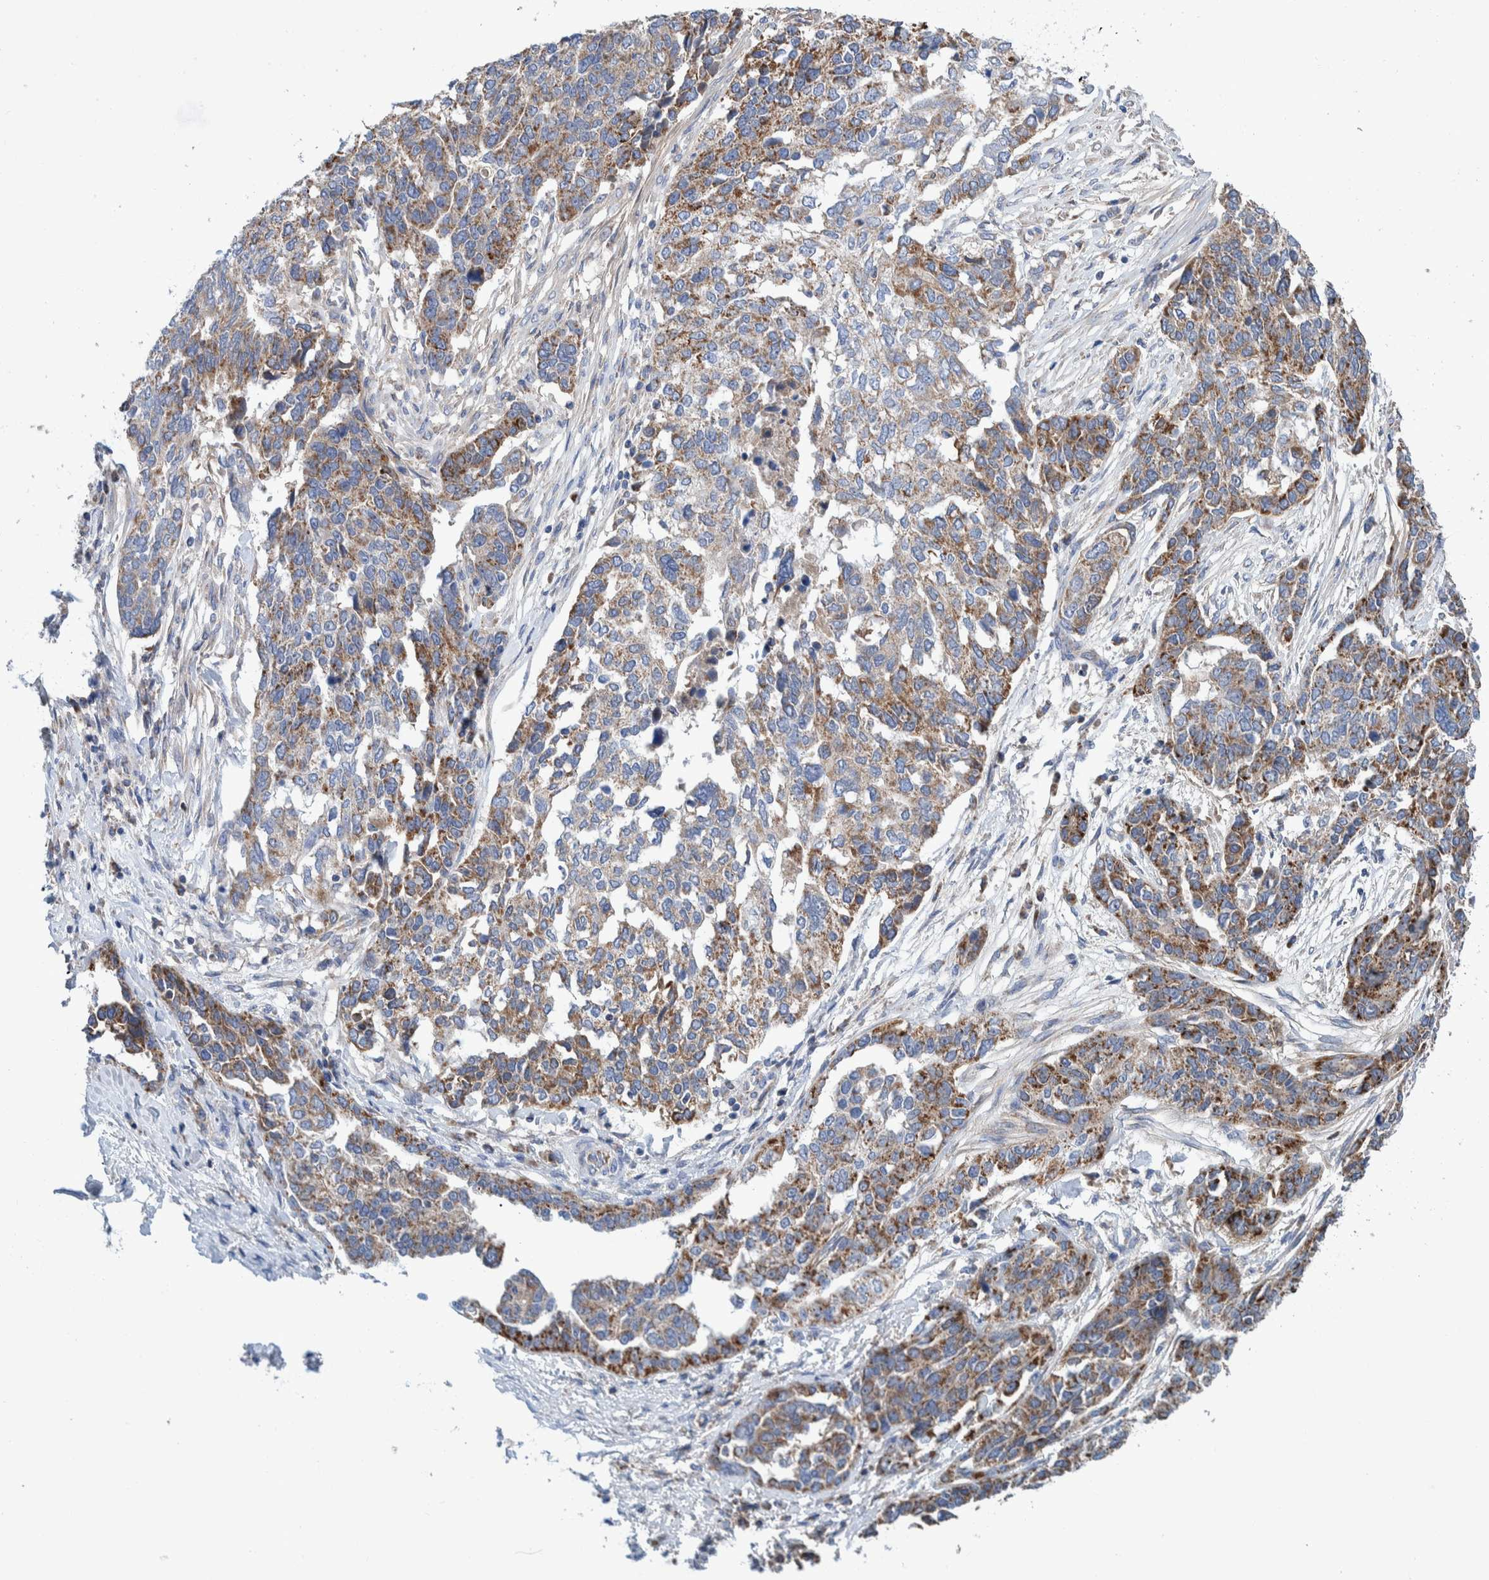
{"staining": {"intensity": "moderate", "quantity": ">75%", "location": "cytoplasmic/membranous"}, "tissue": "ovarian cancer", "cell_type": "Tumor cells", "image_type": "cancer", "snomed": [{"axis": "morphology", "description": "Cystadenocarcinoma, serous, NOS"}, {"axis": "topography", "description": "Ovary"}], "caption": "Protein expression analysis of serous cystadenocarcinoma (ovarian) shows moderate cytoplasmic/membranous positivity in about >75% of tumor cells.", "gene": "DECR1", "patient": {"sex": "female", "age": 44}}